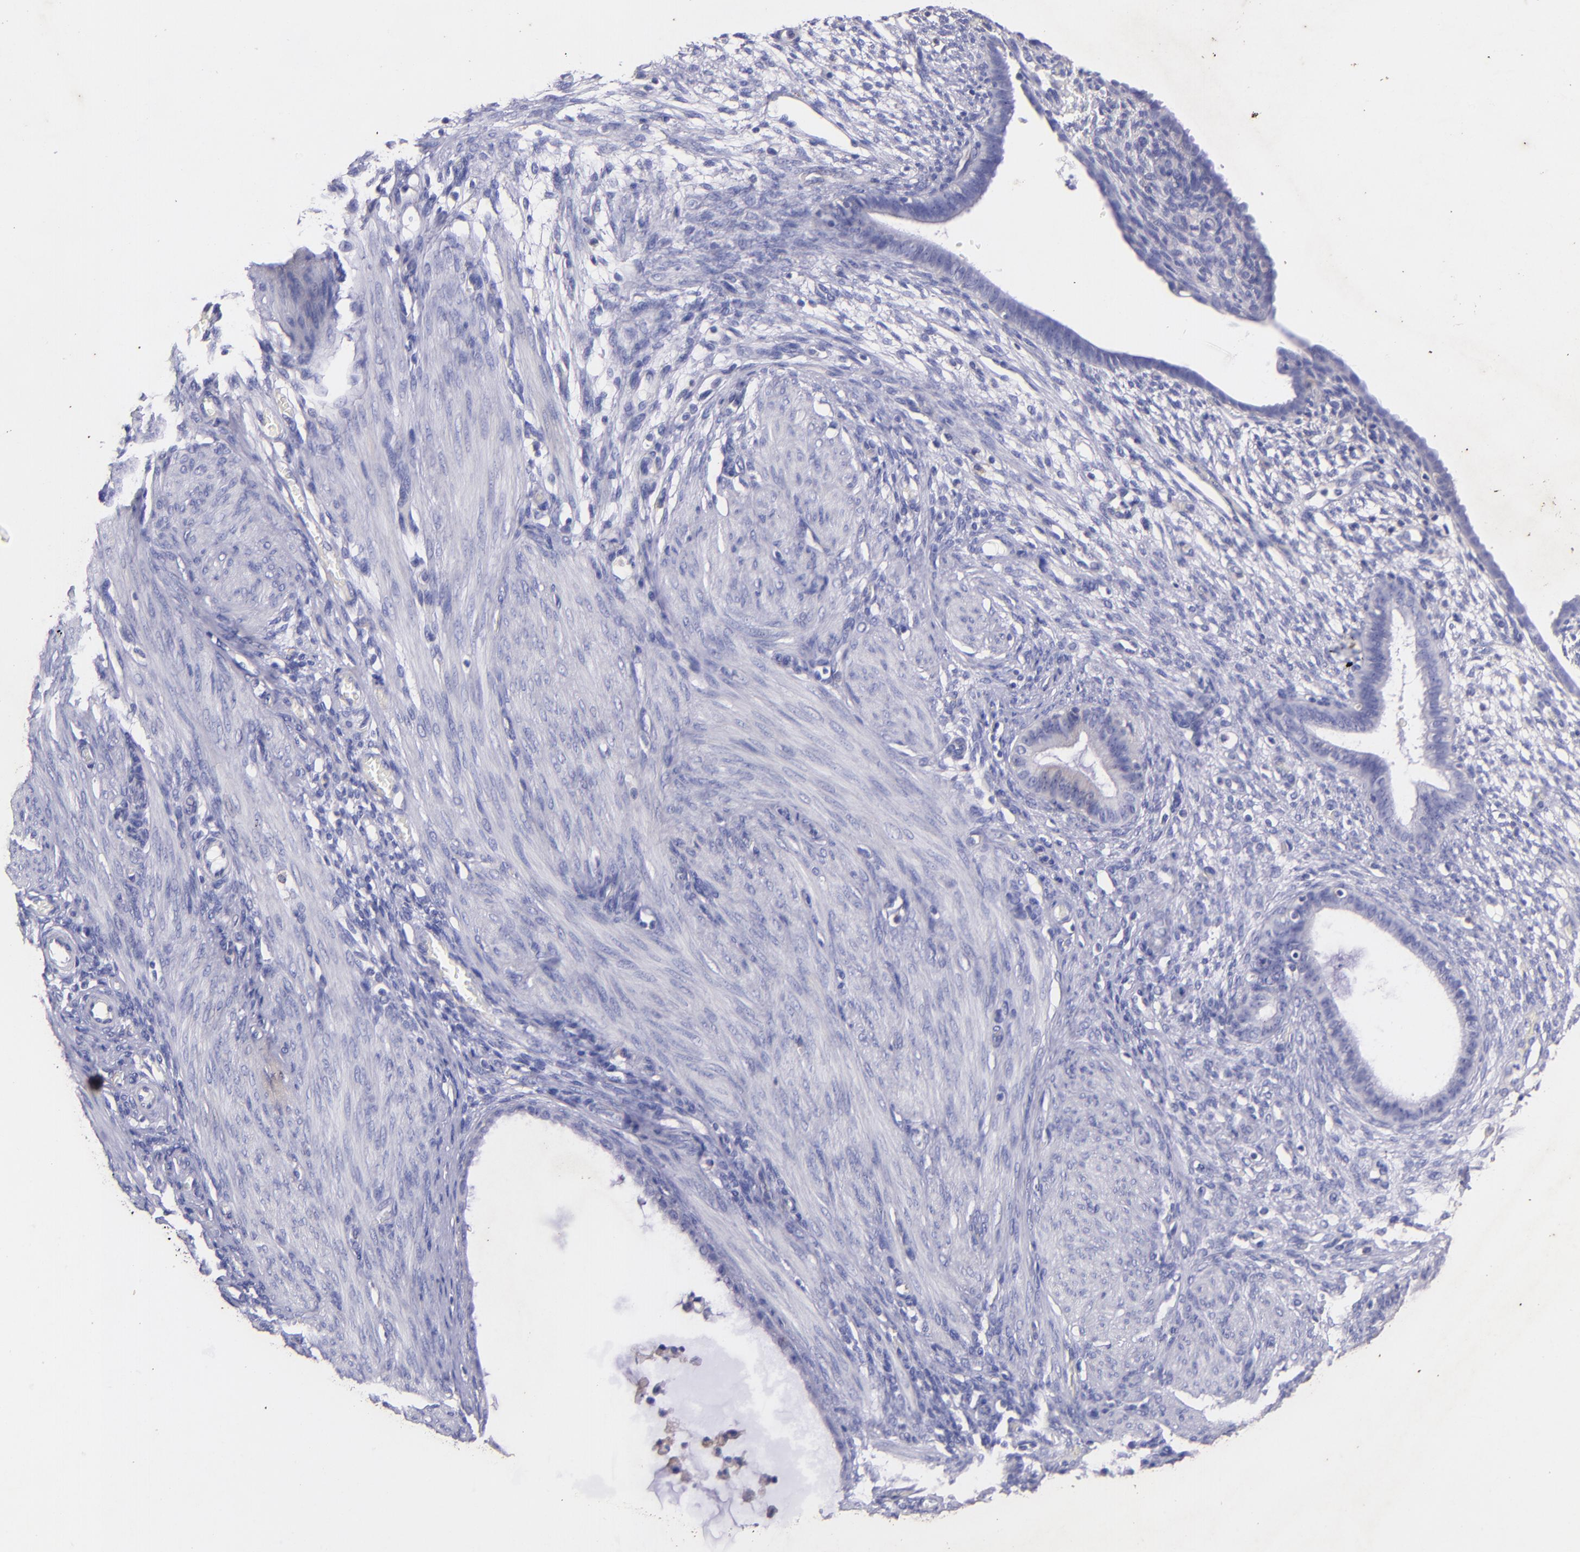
{"staining": {"intensity": "negative", "quantity": "none", "location": "none"}, "tissue": "endometrium", "cell_type": "Cells in endometrial stroma", "image_type": "normal", "snomed": [{"axis": "morphology", "description": "Normal tissue, NOS"}, {"axis": "topography", "description": "Endometrium"}], "caption": "This is an IHC histopathology image of benign endometrium. There is no staining in cells in endometrial stroma.", "gene": "RET", "patient": {"sex": "female", "age": 72}}